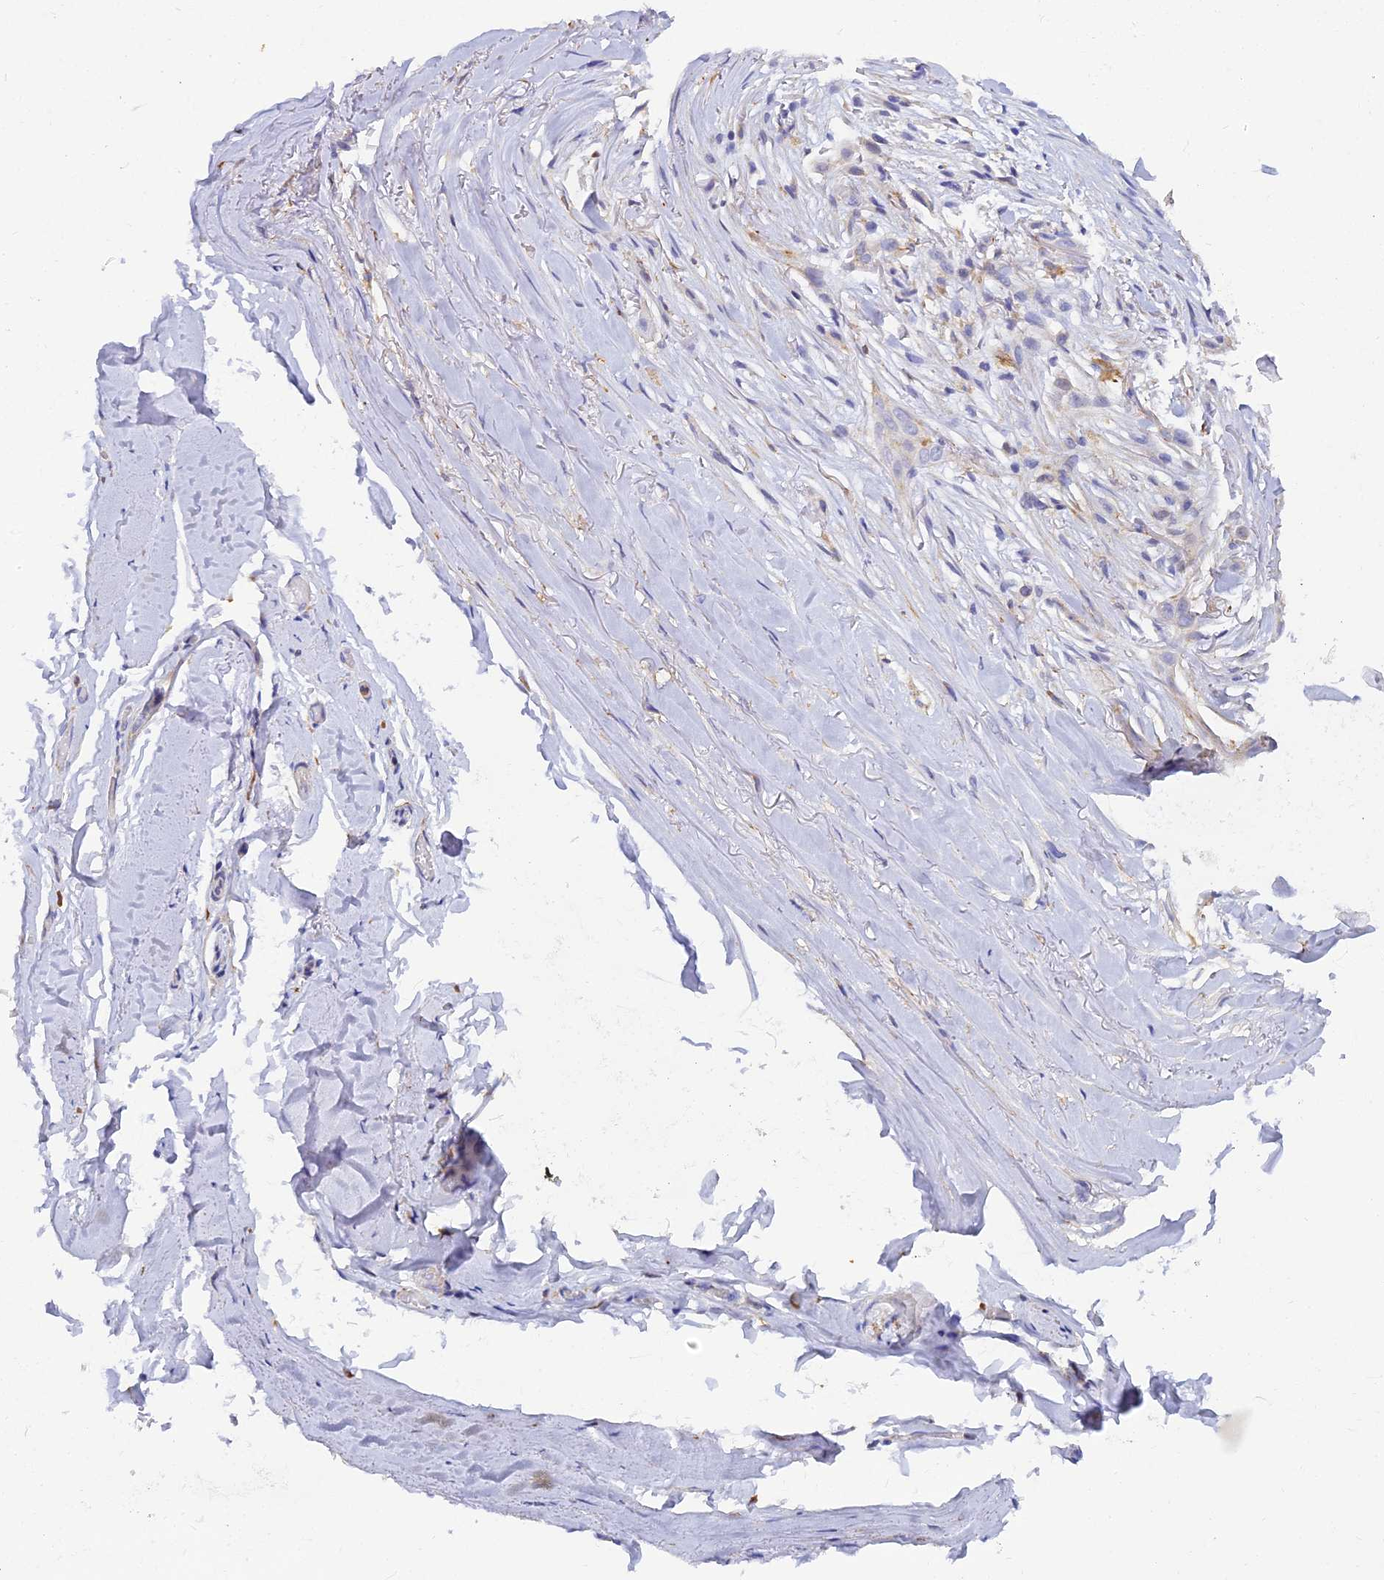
{"staining": {"intensity": "negative", "quantity": "none", "location": "none"}, "tissue": "adipose tissue", "cell_type": "Adipocytes", "image_type": "normal", "snomed": [{"axis": "morphology", "description": "Normal tissue, NOS"}, {"axis": "morphology", "description": "Basal cell carcinoma"}, {"axis": "topography", "description": "Skin"}], "caption": "This is a image of immunohistochemistry staining of normal adipose tissue, which shows no staining in adipocytes.", "gene": "ARL8A", "patient": {"sex": "female", "age": 89}}